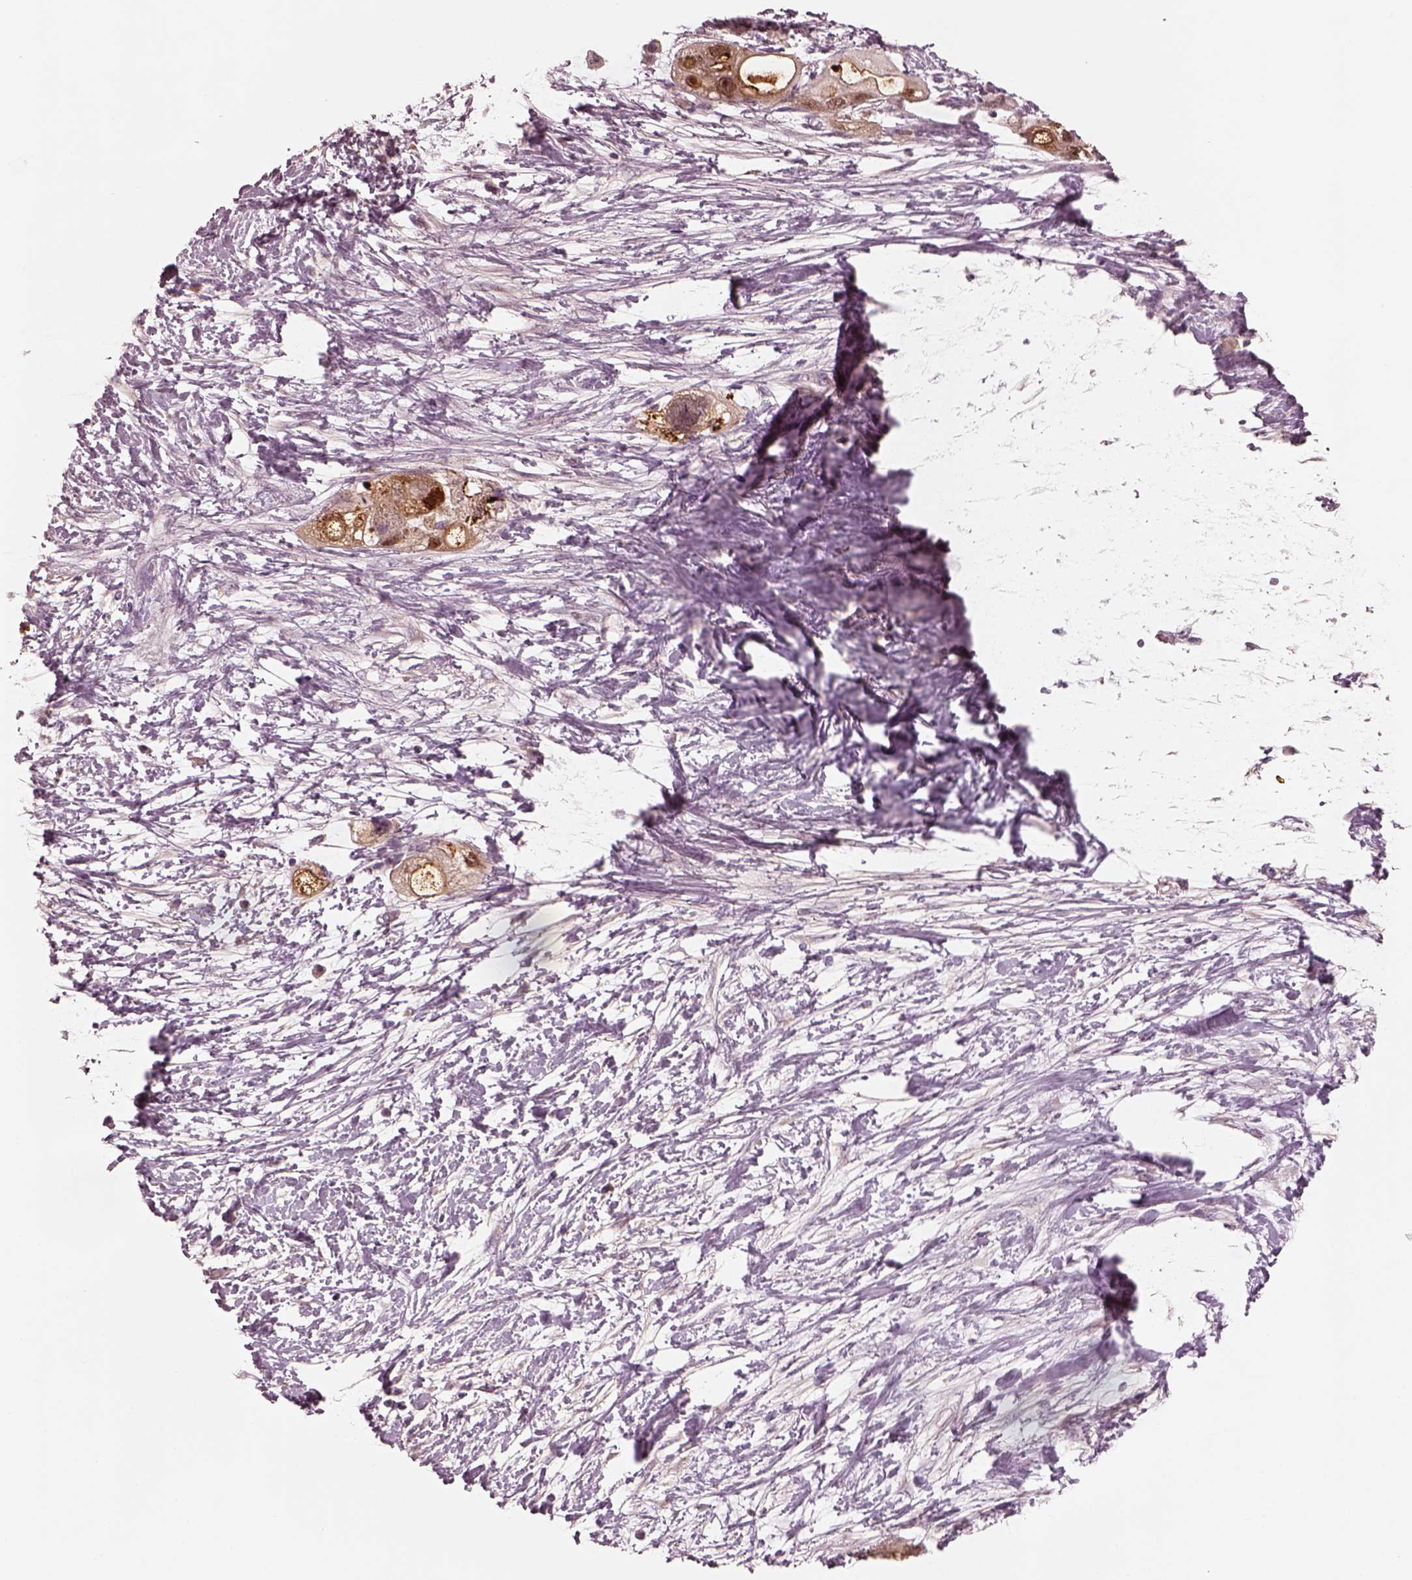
{"staining": {"intensity": "moderate", "quantity": ">75%", "location": "cytoplasmic/membranous"}, "tissue": "pancreatic cancer", "cell_type": "Tumor cells", "image_type": "cancer", "snomed": [{"axis": "morphology", "description": "Adenocarcinoma, NOS"}, {"axis": "topography", "description": "Pancreas"}], "caption": "Immunohistochemical staining of human pancreatic cancer demonstrates medium levels of moderate cytoplasmic/membranous positivity in about >75% of tumor cells. (DAB (3,3'-diaminobenzidine) IHC with brightfield microscopy, high magnification).", "gene": "SDCBP2", "patient": {"sex": "female", "age": 72}}